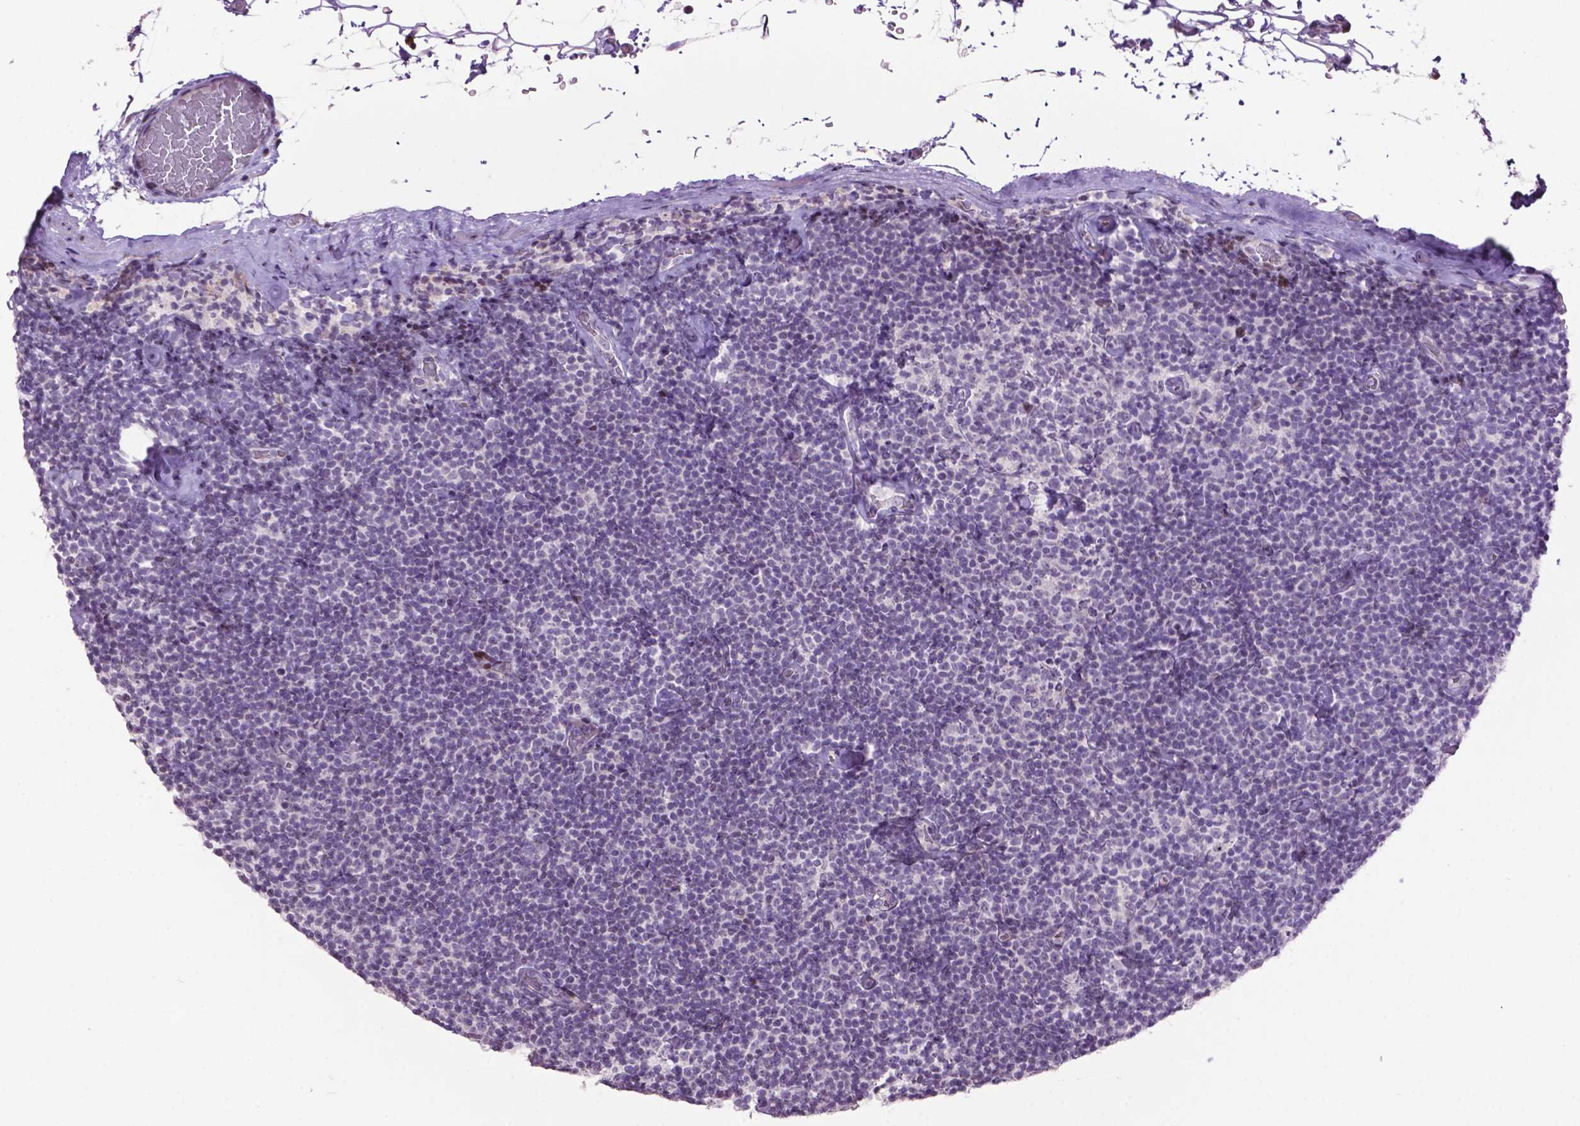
{"staining": {"intensity": "negative", "quantity": "none", "location": "none"}, "tissue": "lymphoma", "cell_type": "Tumor cells", "image_type": "cancer", "snomed": [{"axis": "morphology", "description": "Malignant lymphoma, non-Hodgkin's type, Low grade"}, {"axis": "topography", "description": "Lymph node"}], "caption": "High magnification brightfield microscopy of malignant lymphoma, non-Hodgkin's type (low-grade) stained with DAB (brown) and counterstained with hematoxylin (blue): tumor cells show no significant positivity. (Stains: DAB IHC with hematoxylin counter stain, Microscopy: brightfield microscopy at high magnification).", "gene": "TH", "patient": {"sex": "male", "age": 81}}